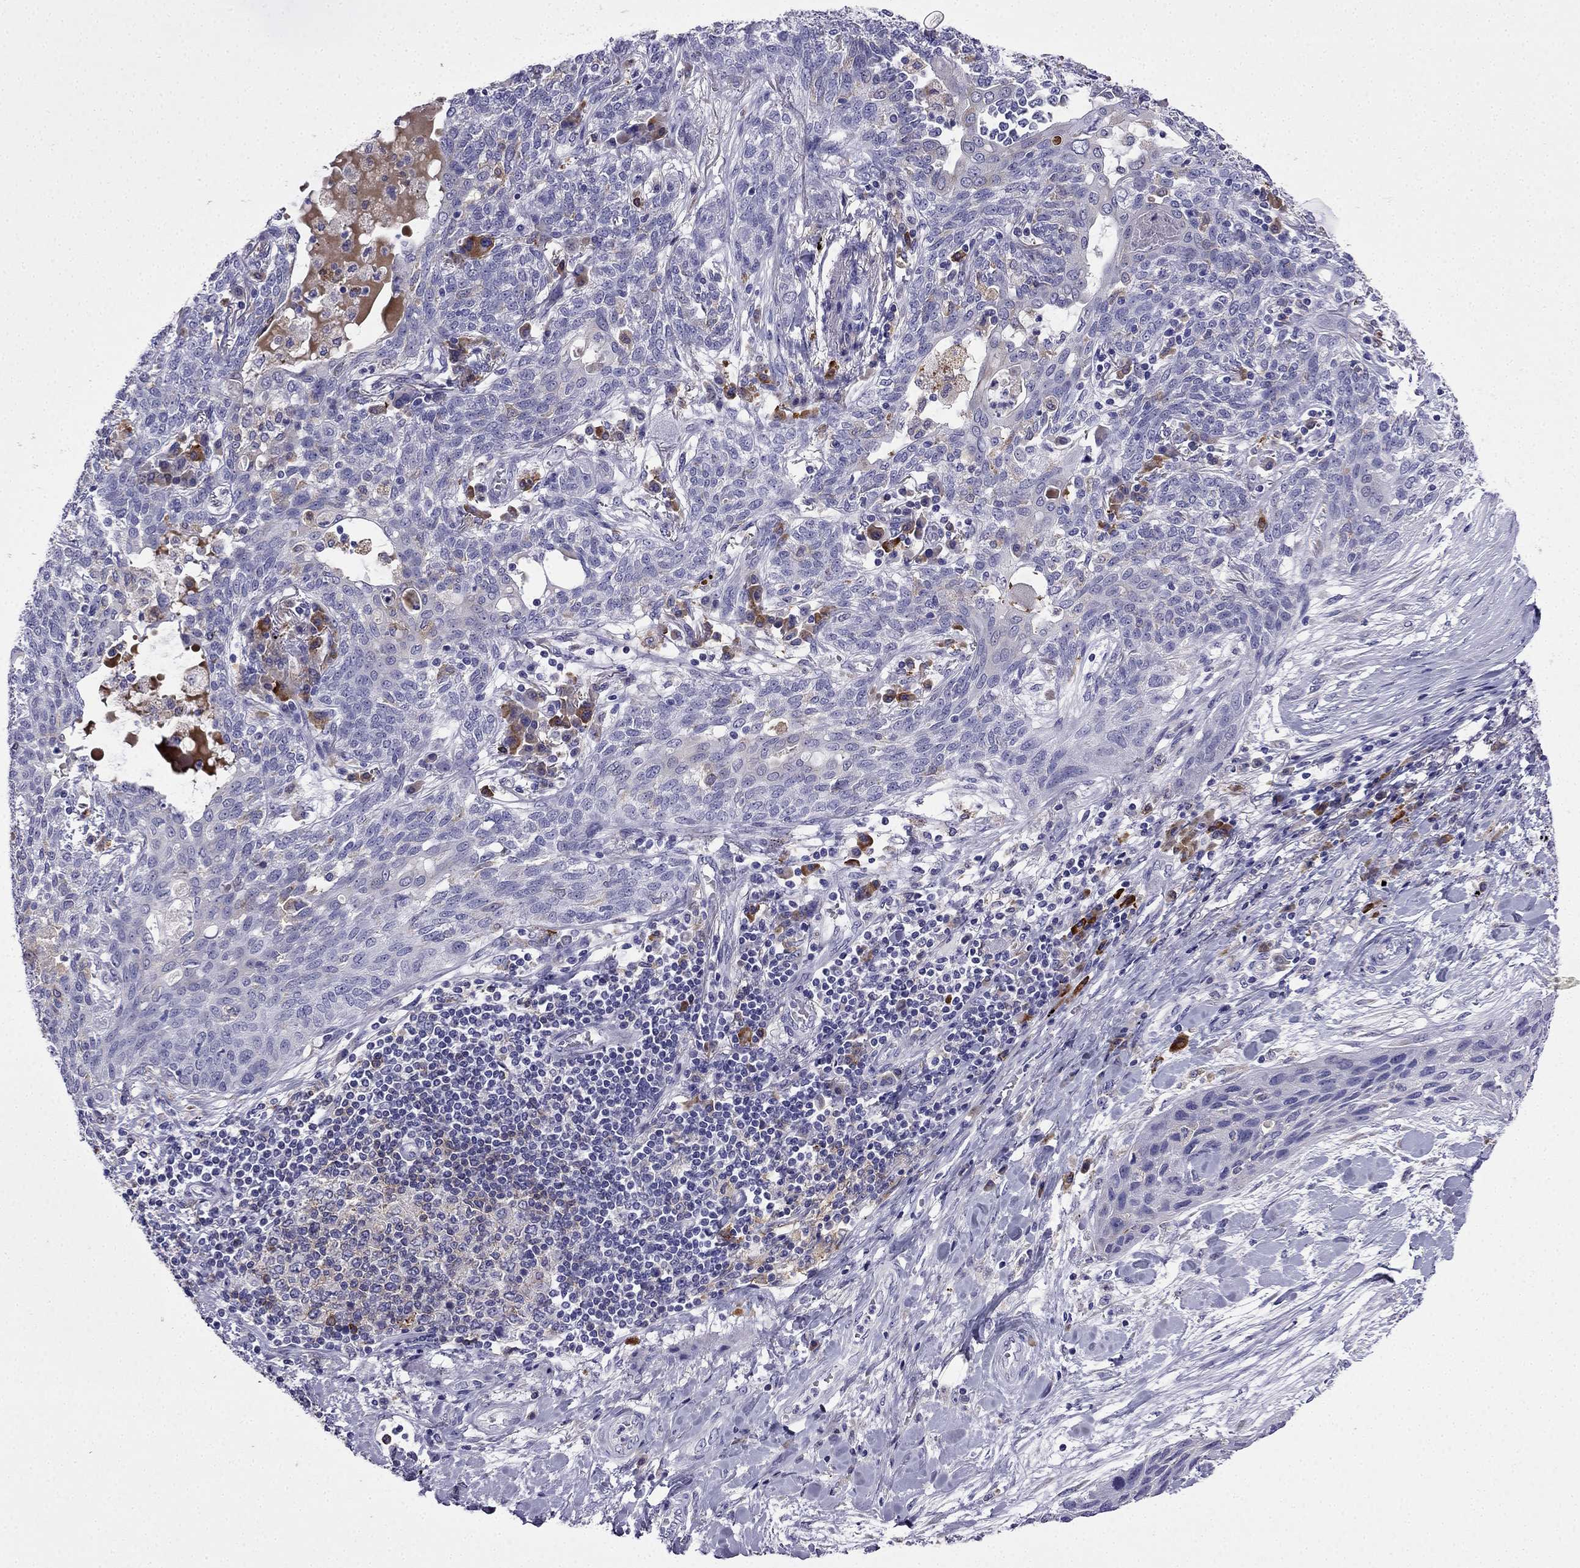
{"staining": {"intensity": "negative", "quantity": "none", "location": "none"}, "tissue": "lung cancer", "cell_type": "Tumor cells", "image_type": "cancer", "snomed": [{"axis": "morphology", "description": "Squamous cell carcinoma, NOS"}, {"axis": "topography", "description": "Lung"}], "caption": "This is an immunohistochemistry (IHC) photomicrograph of squamous cell carcinoma (lung). There is no positivity in tumor cells.", "gene": "TSSK4", "patient": {"sex": "female", "age": 70}}